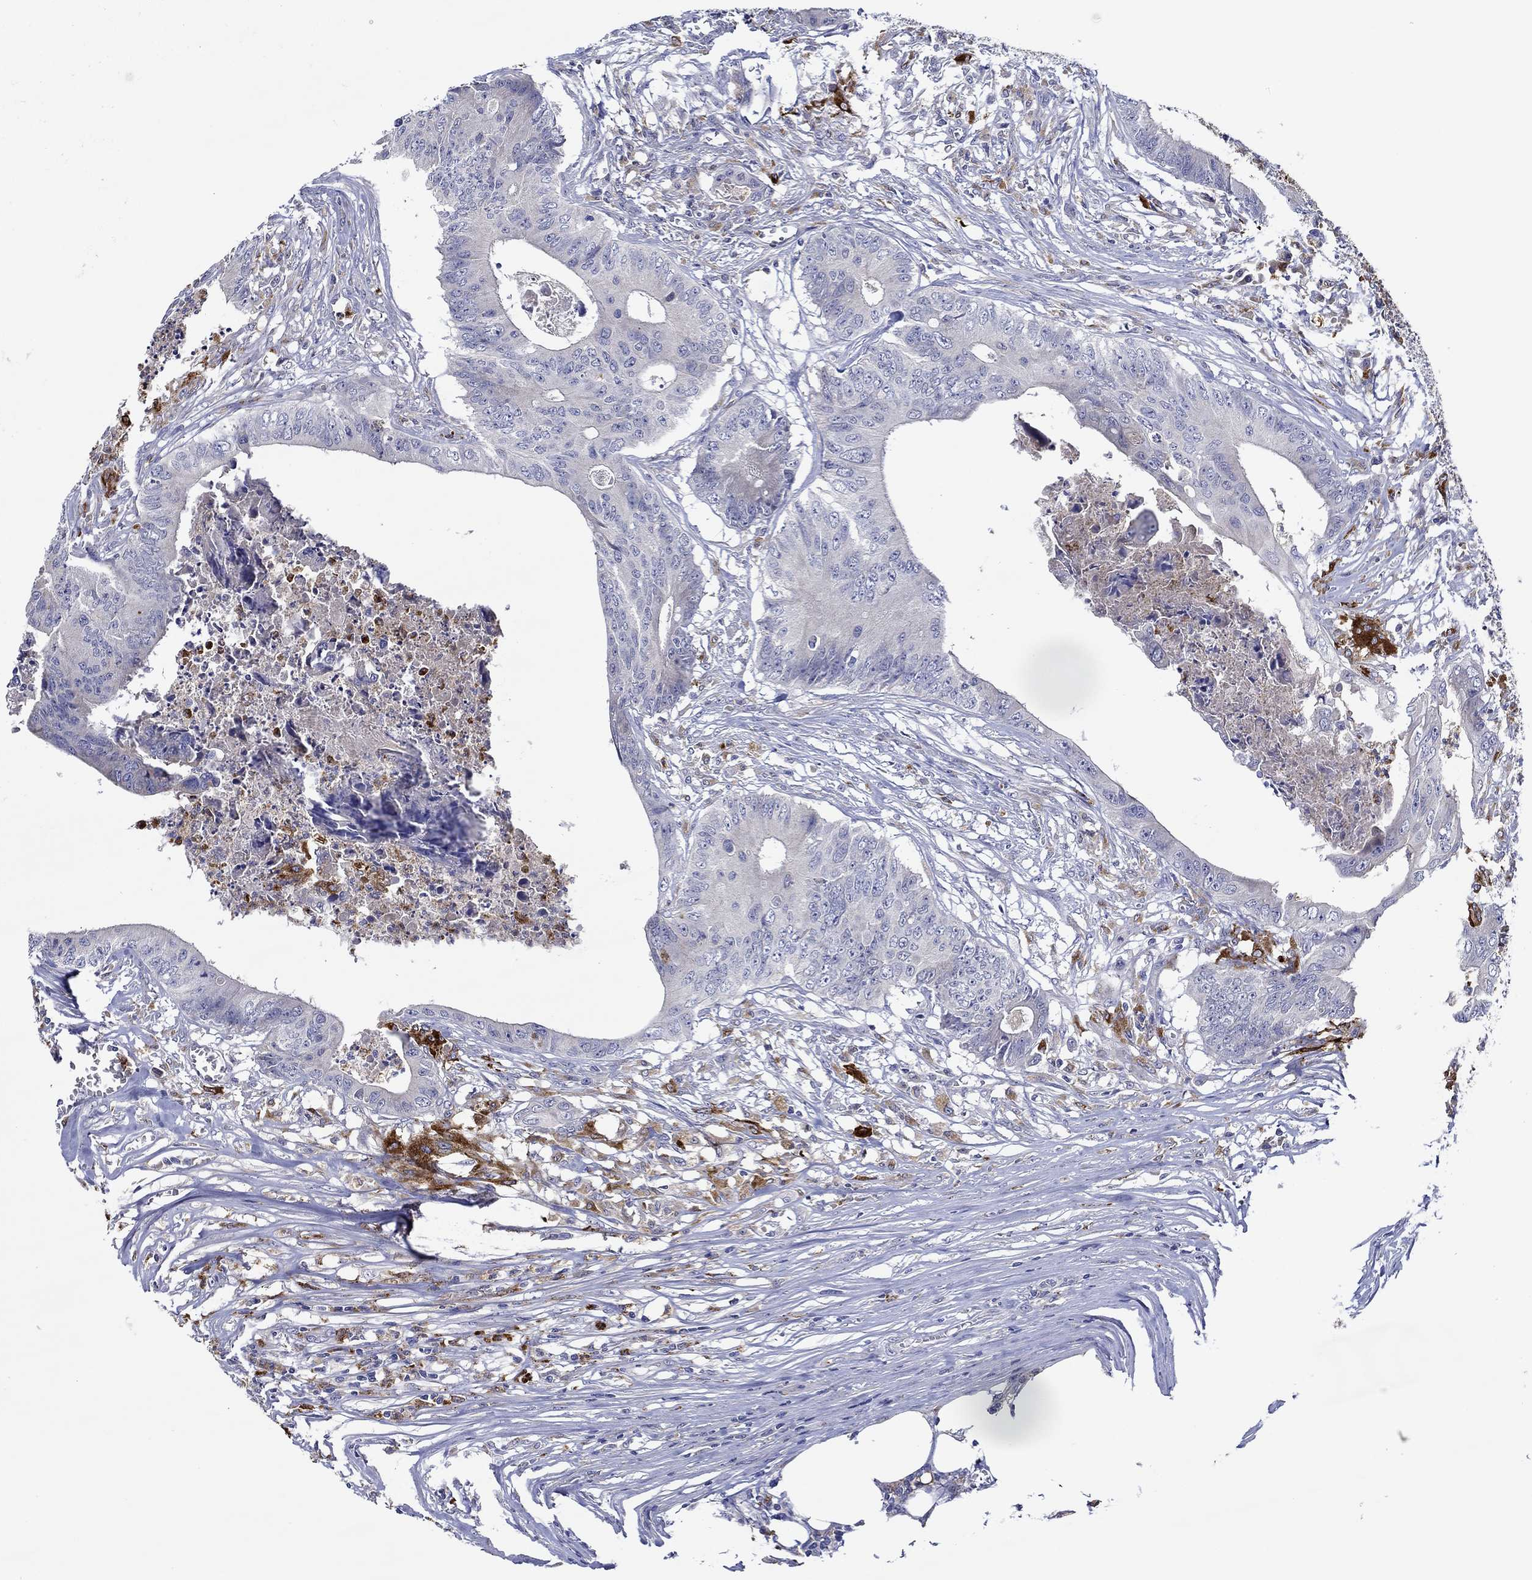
{"staining": {"intensity": "negative", "quantity": "none", "location": "none"}, "tissue": "colorectal cancer", "cell_type": "Tumor cells", "image_type": "cancer", "snomed": [{"axis": "morphology", "description": "Adenocarcinoma, NOS"}, {"axis": "topography", "description": "Colon"}], "caption": "Colorectal cancer (adenocarcinoma) was stained to show a protein in brown. There is no significant staining in tumor cells. Brightfield microscopy of IHC stained with DAB (3,3'-diaminobenzidine) (brown) and hematoxylin (blue), captured at high magnification.", "gene": "CHIT1", "patient": {"sex": "male", "age": 84}}